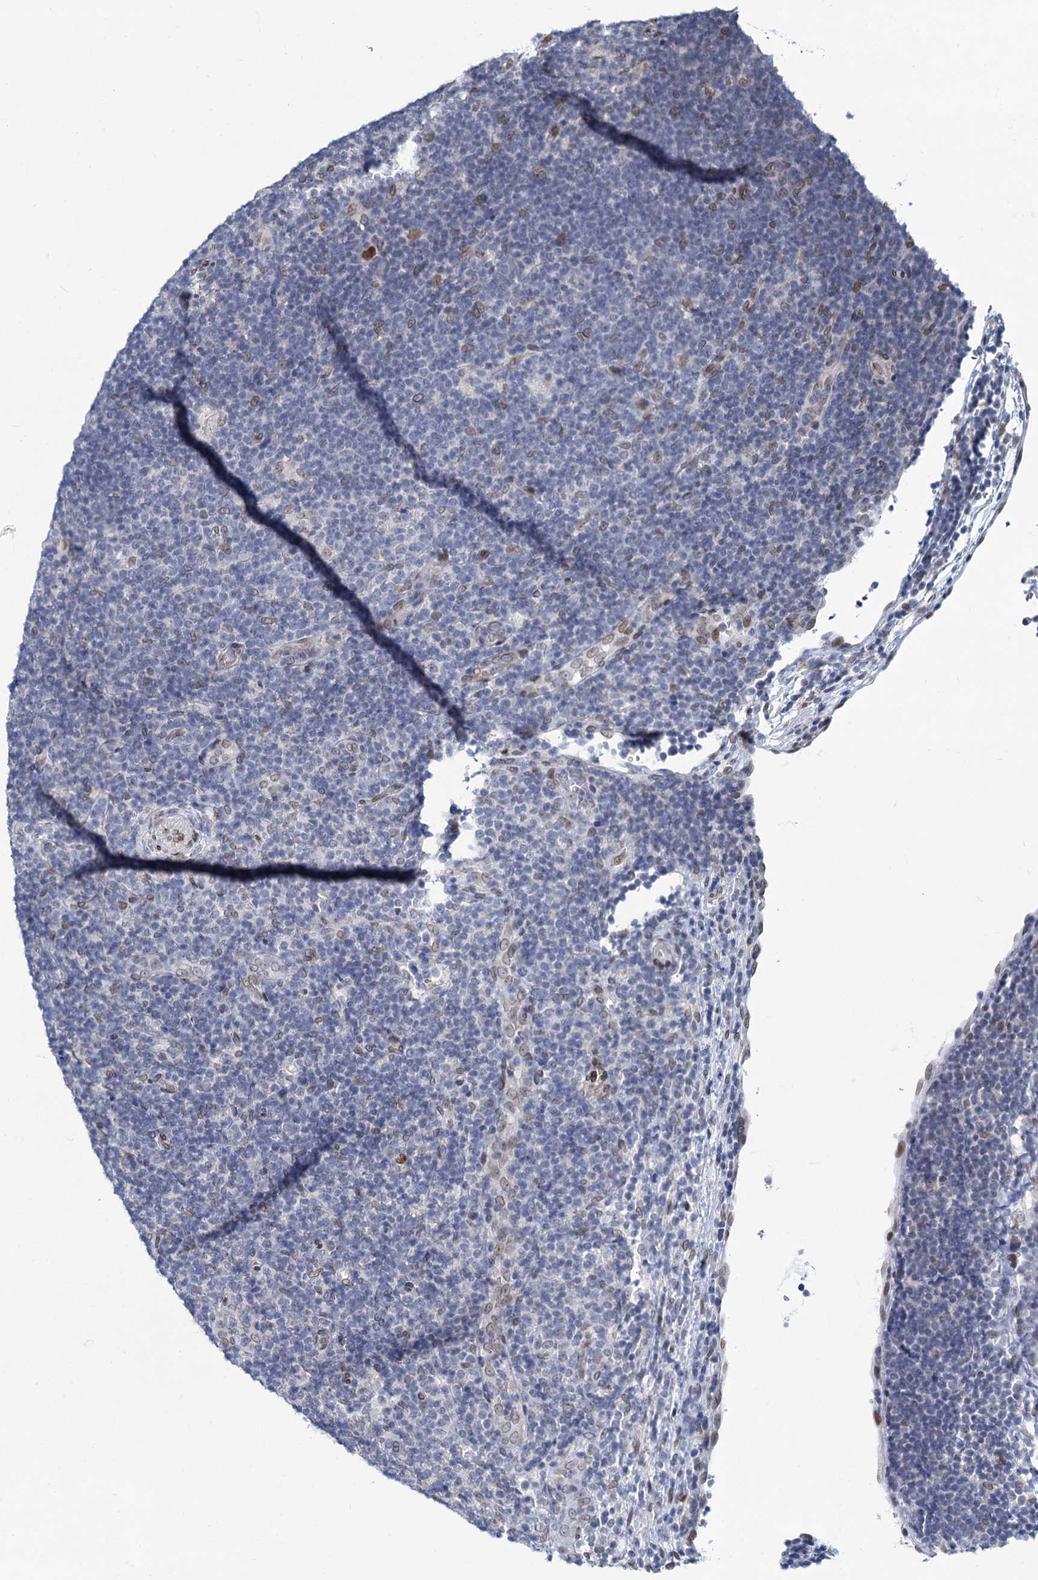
{"staining": {"intensity": "weak", "quantity": "25%-75%", "location": "nuclear"}, "tissue": "lymphoma", "cell_type": "Tumor cells", "image_type": "cancer", "snomed": [{"axis": "morphology", "description": "Hodgkin's disease, NOS"}, {"axis": "topography", "description": "Lymph node"}], "caption": "This is a photomicrograph of immunohistochemistry staining of lymphoma, which shows weak expression in the nuclear of tumor cells.", "gene": "PRSS35", "patient": {"sex": "female", "age": 57}}